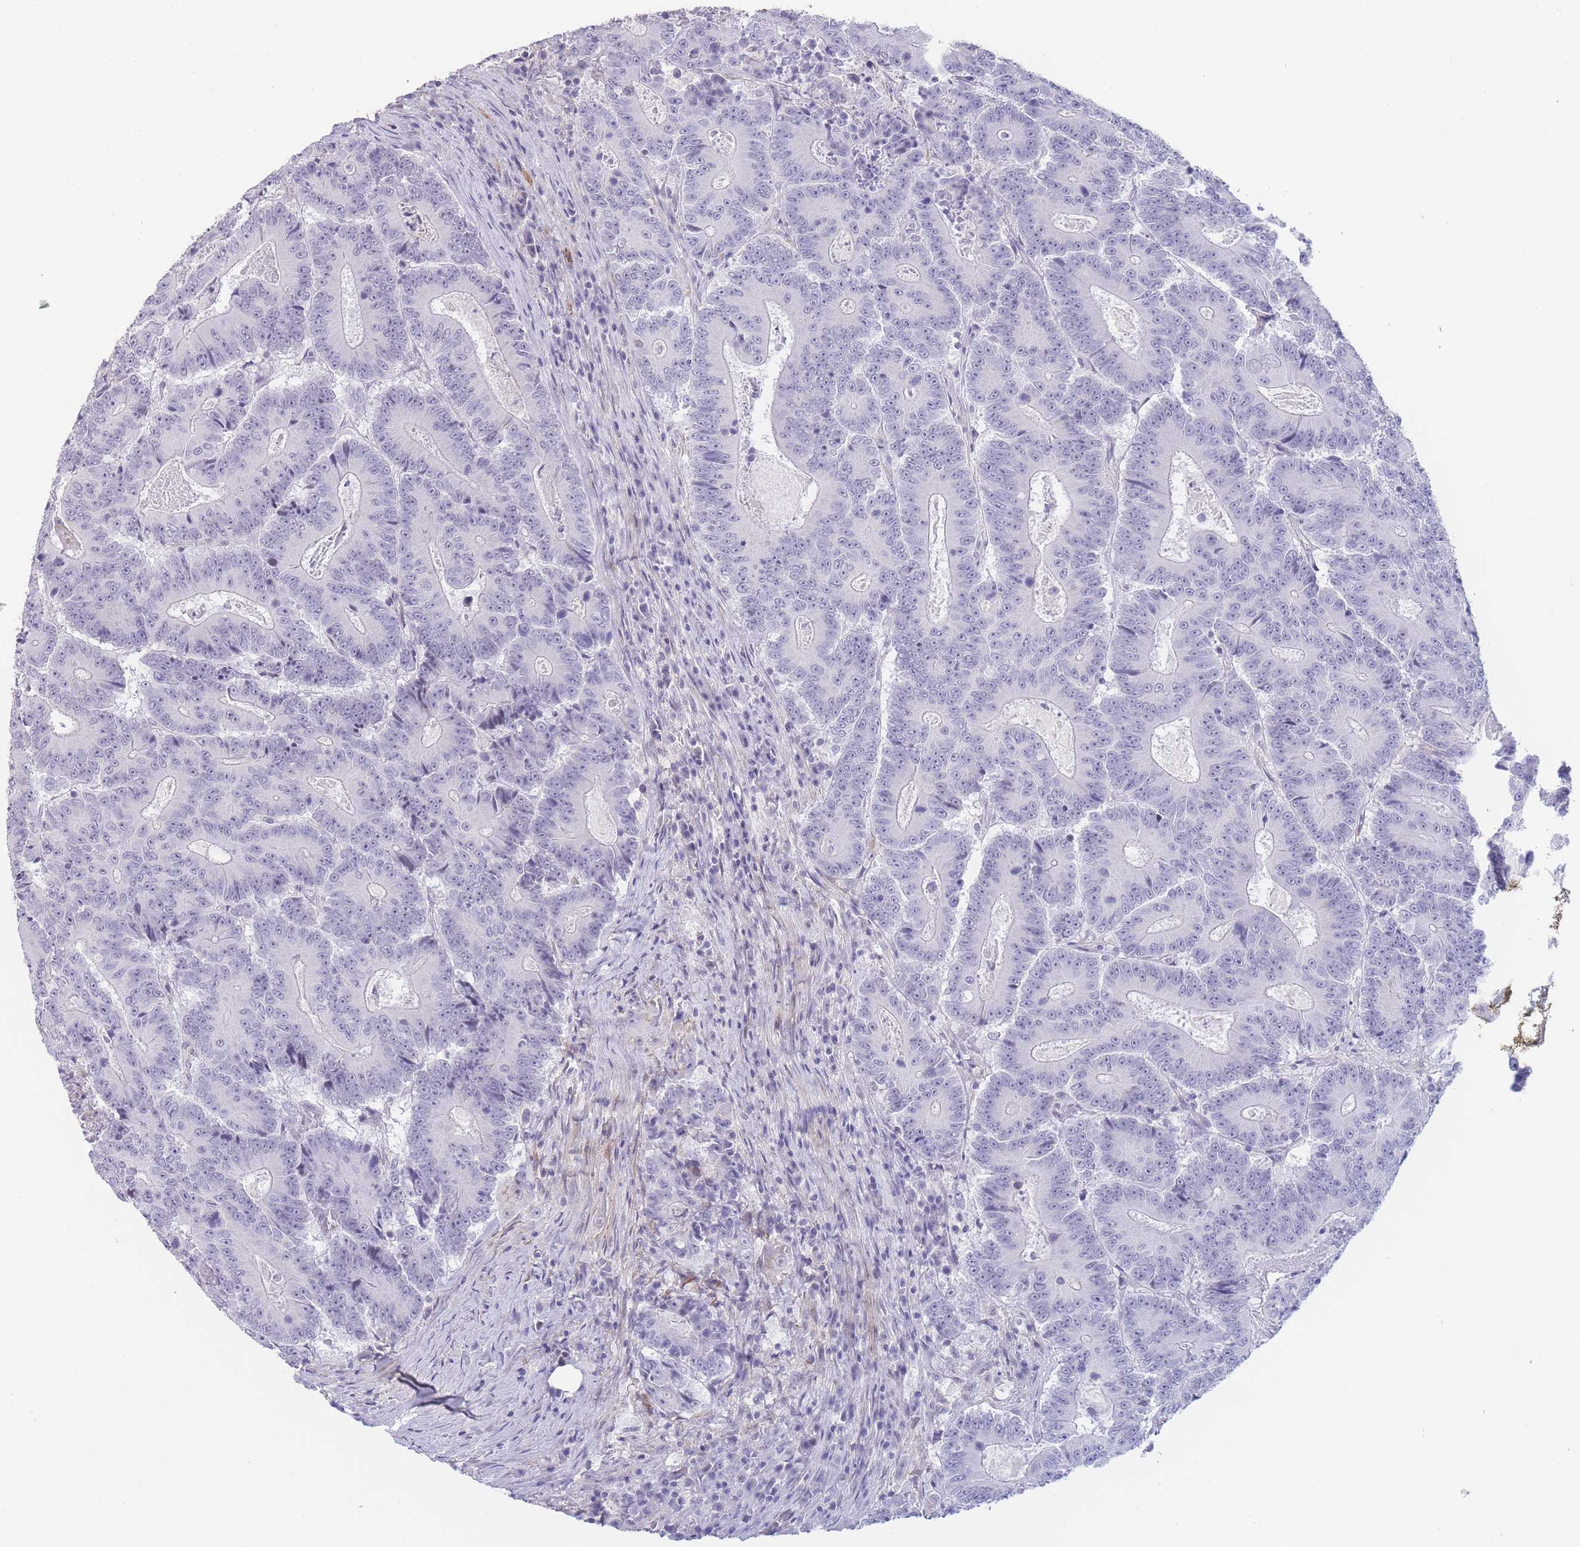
{"staining": {"intensity": "negative", "quantity": "none", "location": "none"}, "tissue": "colorectal cancer", "cell_type": "Tumor cells", "image_type": "cancer", "snomed": [{"axis": "morphology", "description": "Adenocarcinoma, NOS"}, {"axis": "topography", "description": "Colon"}], "caption": "A high-resolution micrograph shows immunohistochemistry (IHC) staining of colorectal cancer (adenocarcinoma), which demonstrates no significant staining in tumor cells.", "gene": "ASAP3", "patient": {"sex": "male", "age": 83}}